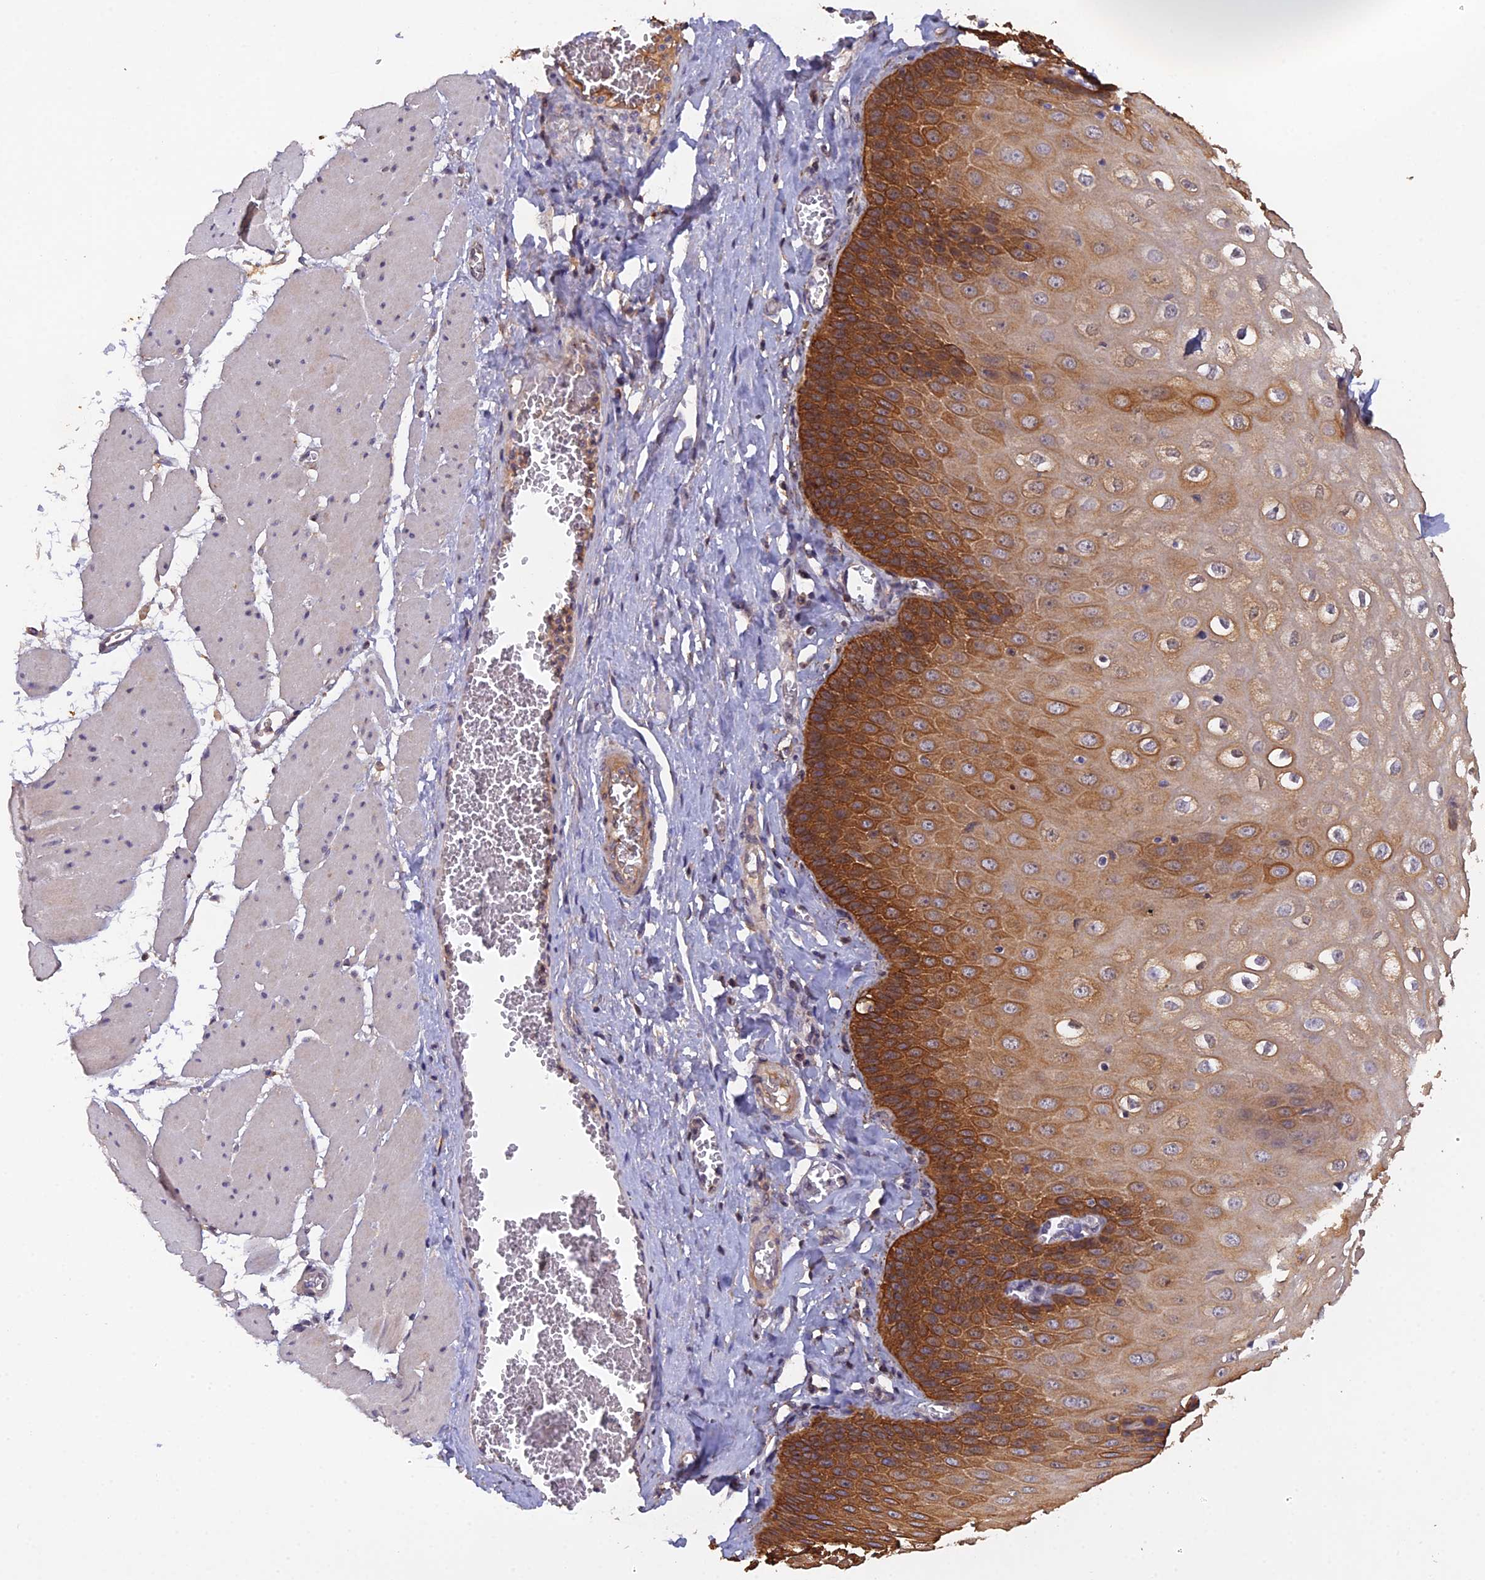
{"staining": {"intensity": "strong", "quantity": "25%-75%", "location": "cytoplasmic/membranous"}, "tissue": "esophagus", "cell_type": "Squamous epithelial cells", "image_type": "normal", "snomed": [{"axis": "morphology", "description": "Normal tissue, NOS"}, {"axis": "topography", "description": "Esophagus"}], "caption": "Strong cytoplasmic/membranous protein staining is present in about 25%-75% of squamous epithelial cells in esophagus. The staining is performed using DAB (3,3'-diaminobenzidine) brown chromogen to label protein expression. The nuclei are counter-stained blue using hematoxylin.", "gene": "SLC39A13", "patient": {"sex": "male", "age": 60}}